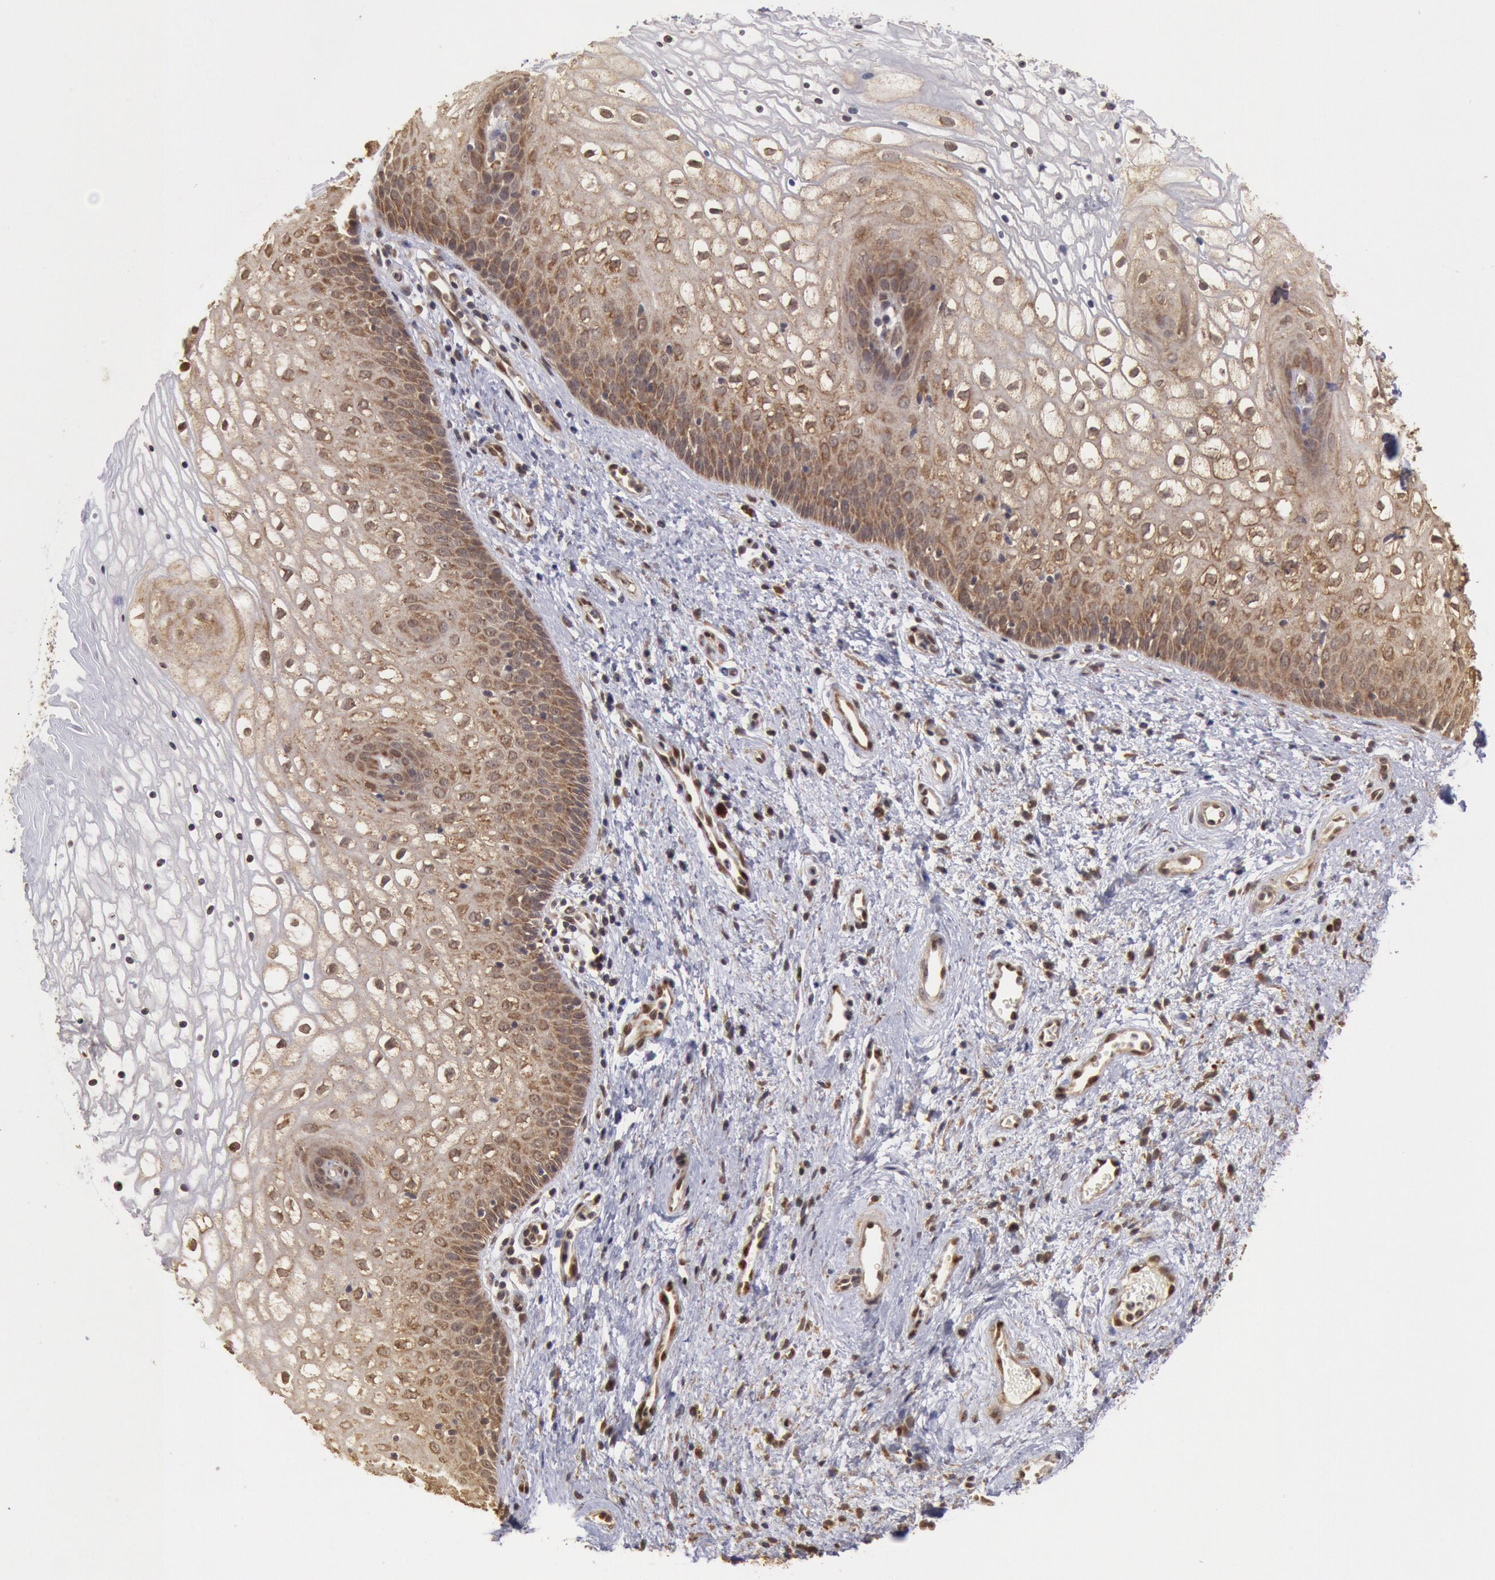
{"staining": {"intensity": "weak", "quantity": "25%-75%", "location": "cytoplasmic/membranous"}, "tissue": "vagina", "cell_type": "Squamous epithelial cells", "image_type": "normal", "snomed": [{"axis": "morphology", "description": "Normal tissue, NOS"}, {"axis": "topography", "description": "Vagina"}], "caption": "Human vagina stained for a protein (brown) shows weak cytoplasmic/membranous positive positivity in about 25%-75% of squamous epithelial cells.", "gene": "STX17", "patient": {"sex": "female", "age": 34}}